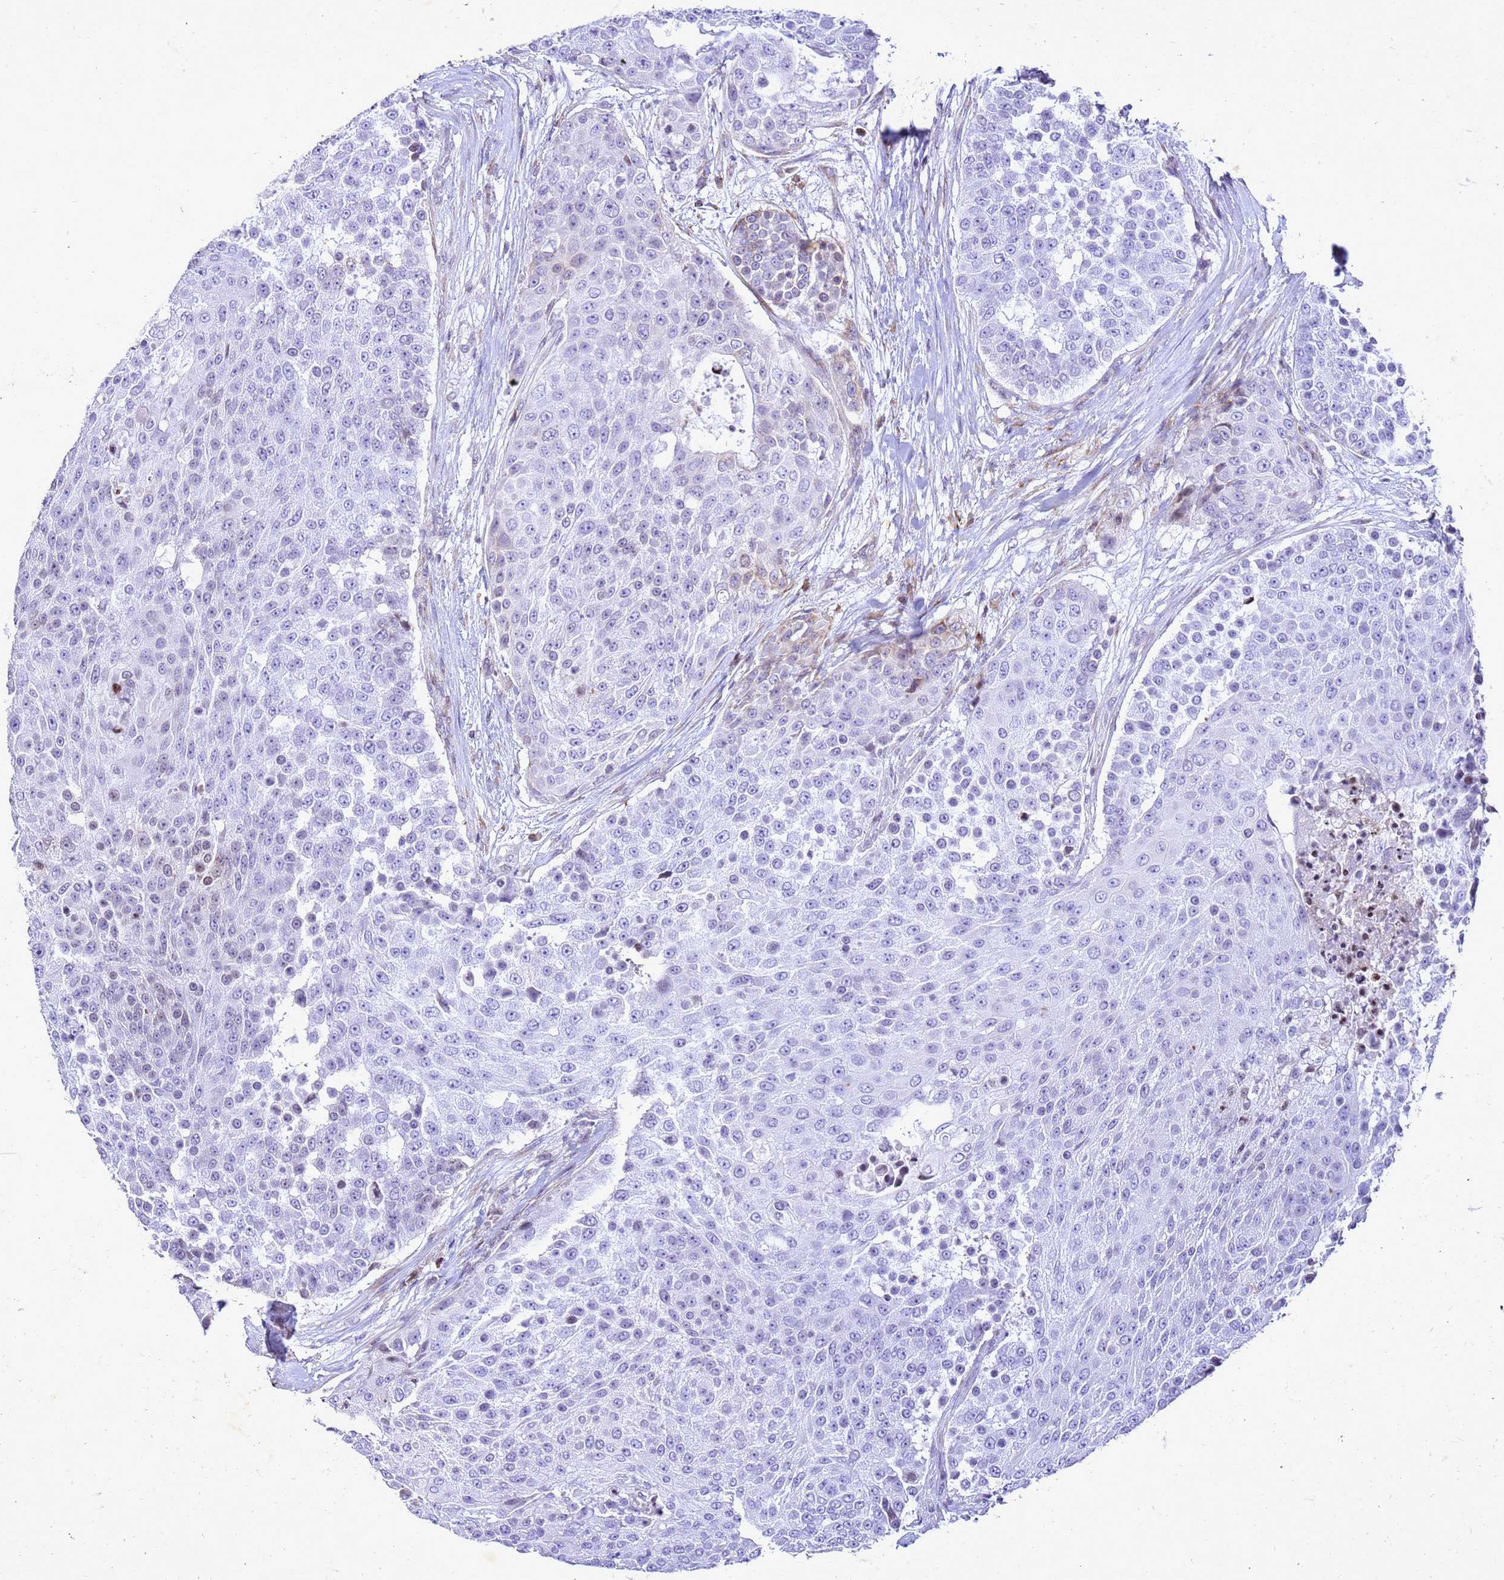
{"staining": {"intensity": "negative", "quantity": "none", "location": "none"}, "tissue": "urothelial cancer", "cell_type": "Tumor cells", "image_type": "cancer", "snomed": [{"axis": "morphology", "description": "Urothelial carcinoma, High grade"}, {"axis": "topography", "description": "Urinary bladder"}], "caption": "High-grade urothelial carcinoma stained for a protein using IHC reveals no positivity tumor cells.", "gene": "COPS9", "patient": {"sex": "female", "age": 63}}